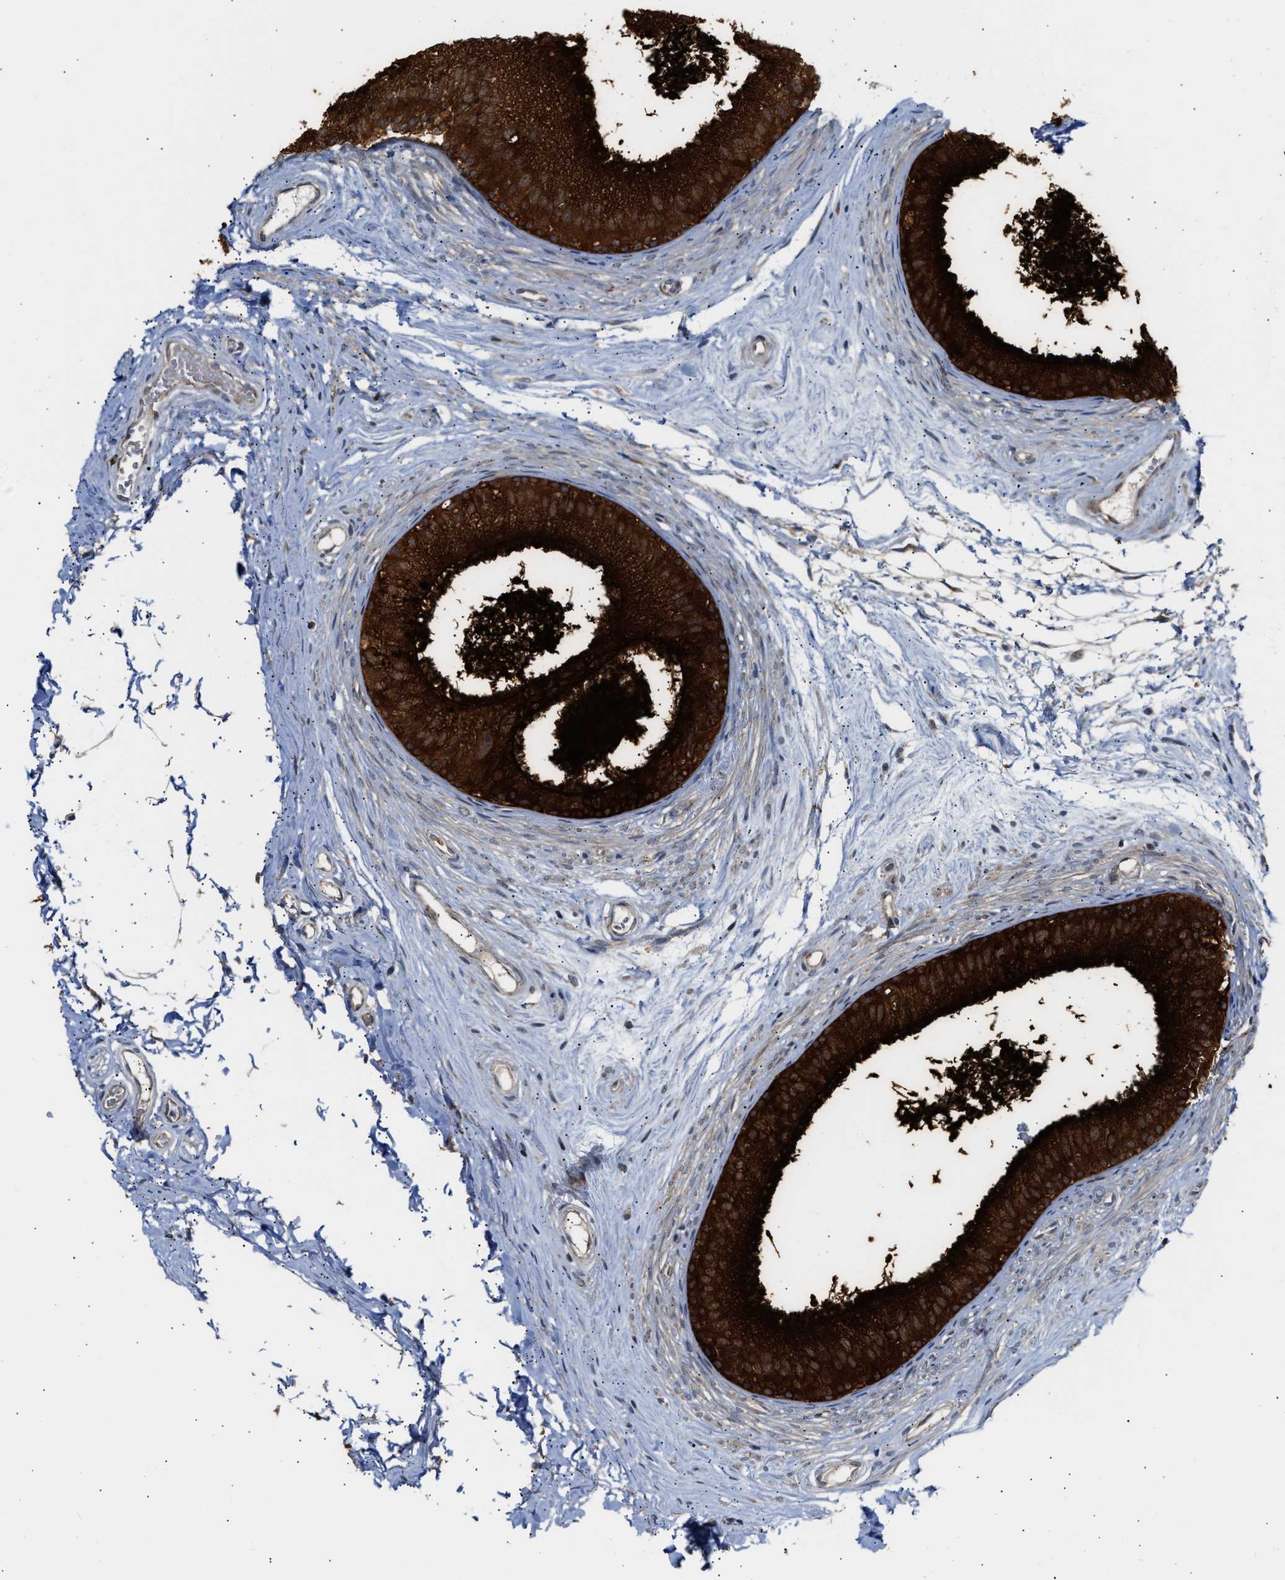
{"staining": {"intensity": "strong", "quantity": ">75%", "location": "cytoplasmic/membranous"}, "tissue": "epididymis", "cell_type": "Glandular cells", "image_type": "normal", "snomed": [{"axis": "morphology", "description": "Normal tissue, NOS"}, {"axis": "topography", "description": "Epididymis"}], "caption": "Epididymis was stained to show a protein in brown. There is high levels of strong cytoplasmic/membranous staining in approximately >75% of glandular cells.", "gene": "EXTL2", "patient": {"sex": "male", "age": 56}}